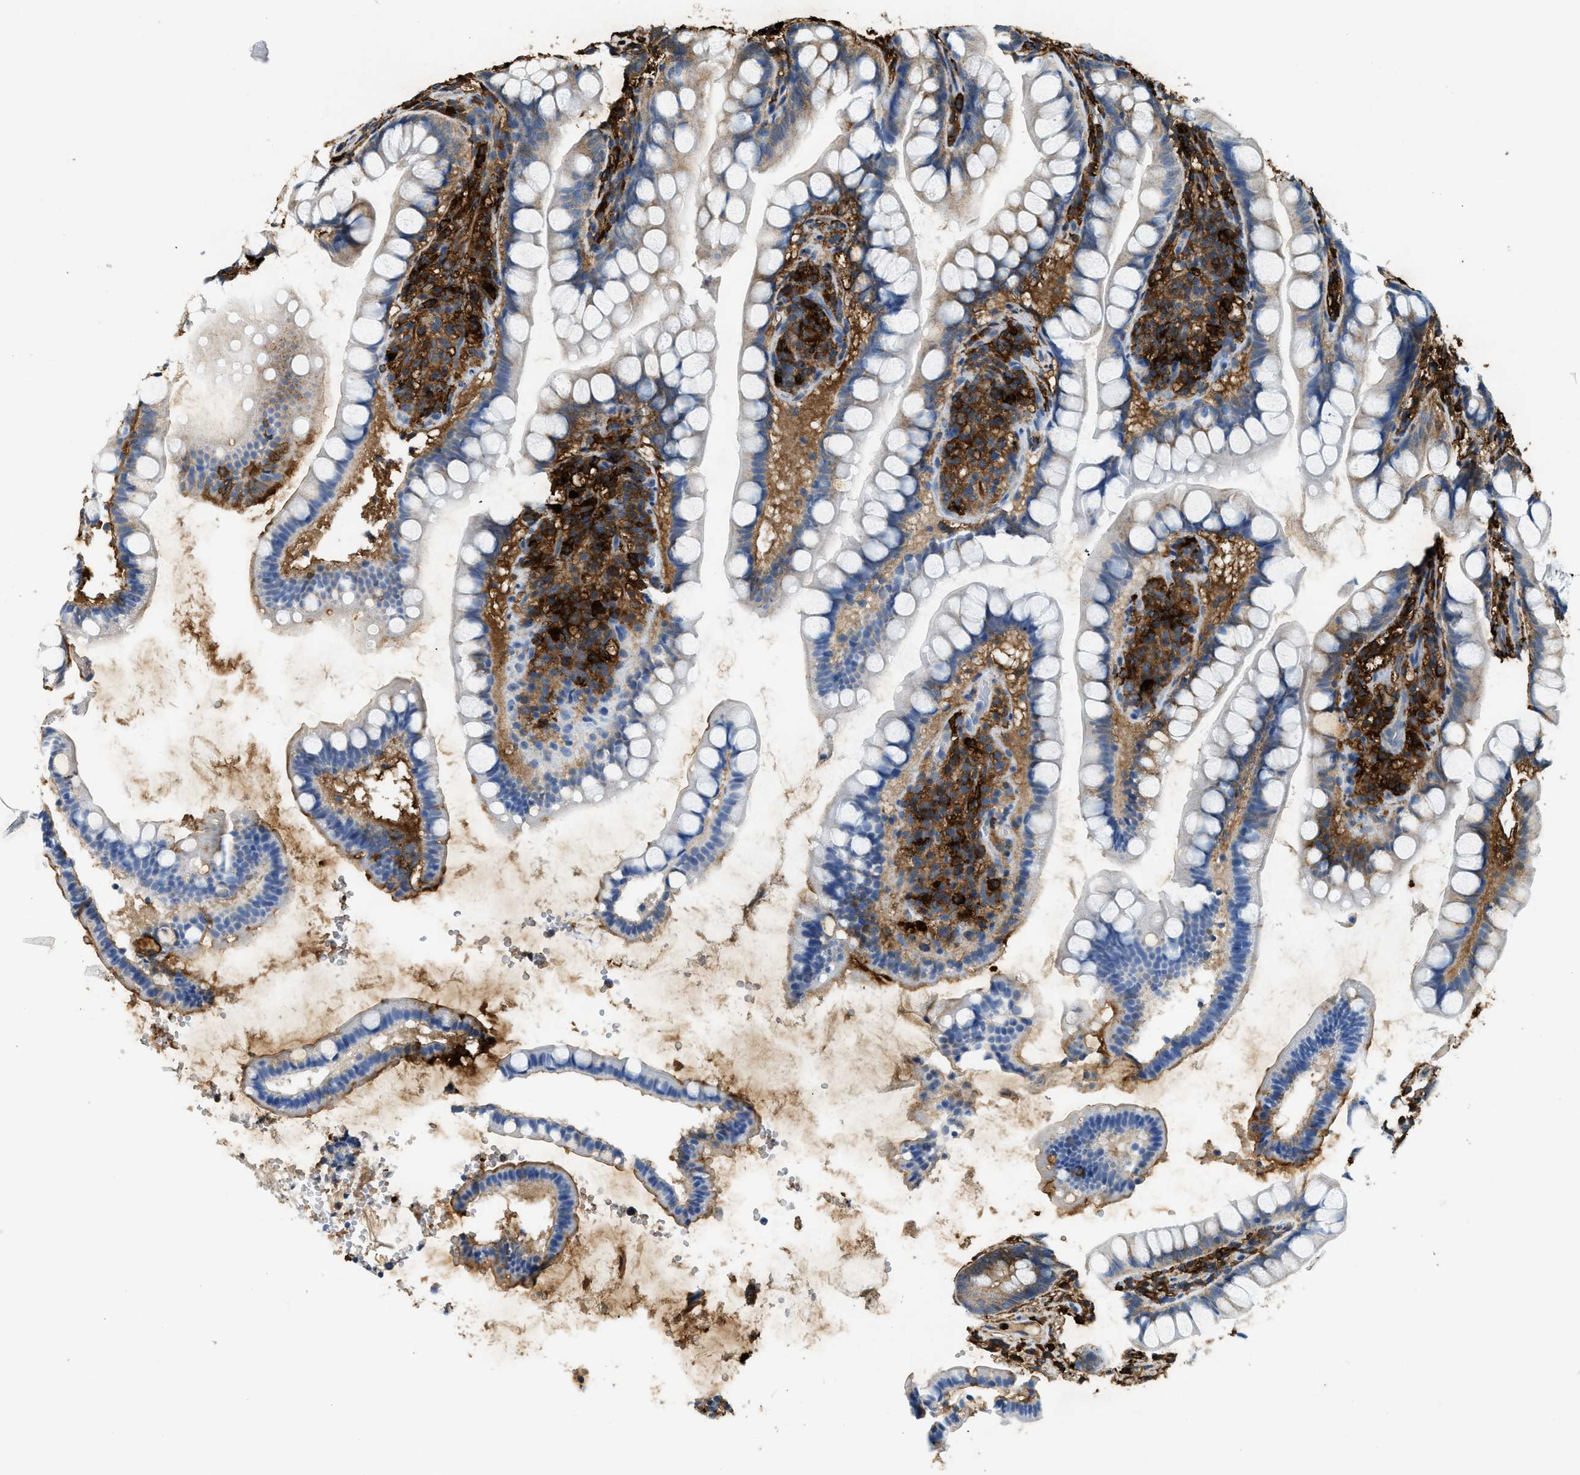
{"staining": {"intensity": "weak", "quantity": "<25%", "location": "cytoplasmic/membranous"}, "tissue": "small intestine", "cell_type": "Glandular cells", "image_type": "normal", "snomed": [{"axis": "morphology", "description": "Normal tissue, NOS"}, {"axis": "topography", "description": "Small intestine"}], "caption": "Benign small intestine was stained to show a protein in brown. There is no significant positivity in glandular cells.", "gene": "TPSAB1", "patient": {"sex": "female", "age": 84}}